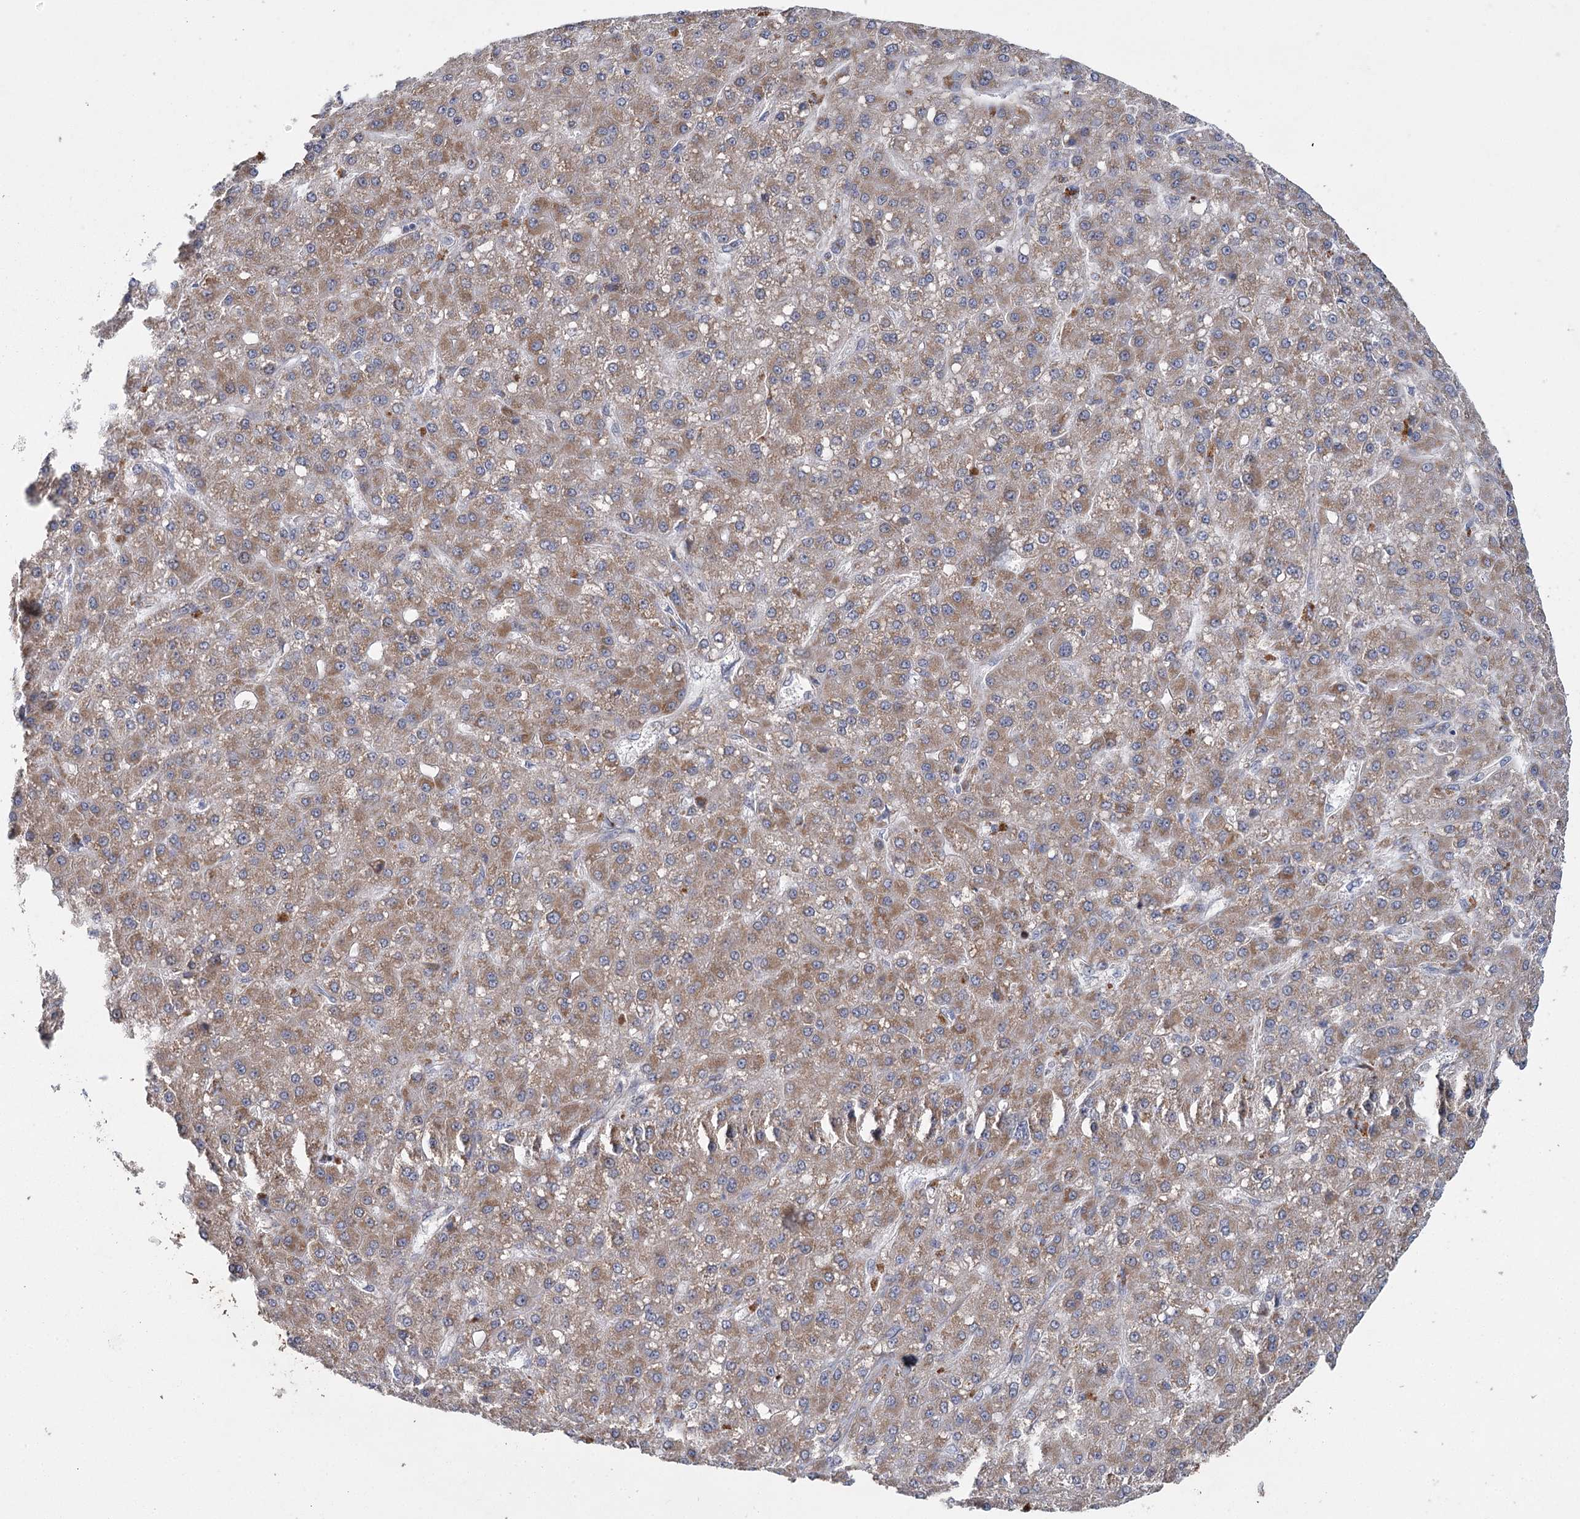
{"staining": {"intensity": "moderate", "quantity": ">75%", "location": "cytoplasmic/membranous"}, "tissue": "liver cancer", "cell_type": "Tumor cells", "image_type": "cancer", "snomed": [{"axis": "morphology", "description": "Carcinoma, Hepatocellular, NOS"}, {"axis": "topography", "description": "Liver"}], "caption": "Immunohistochemical staining of human liver cancer demonstrates medium levels of moderate cytoplasmic/membranous protein positivity in approximately >75% of tumor cells.", "gene": "MRPL44", "patient": {"sex": "male", "age": 67}}